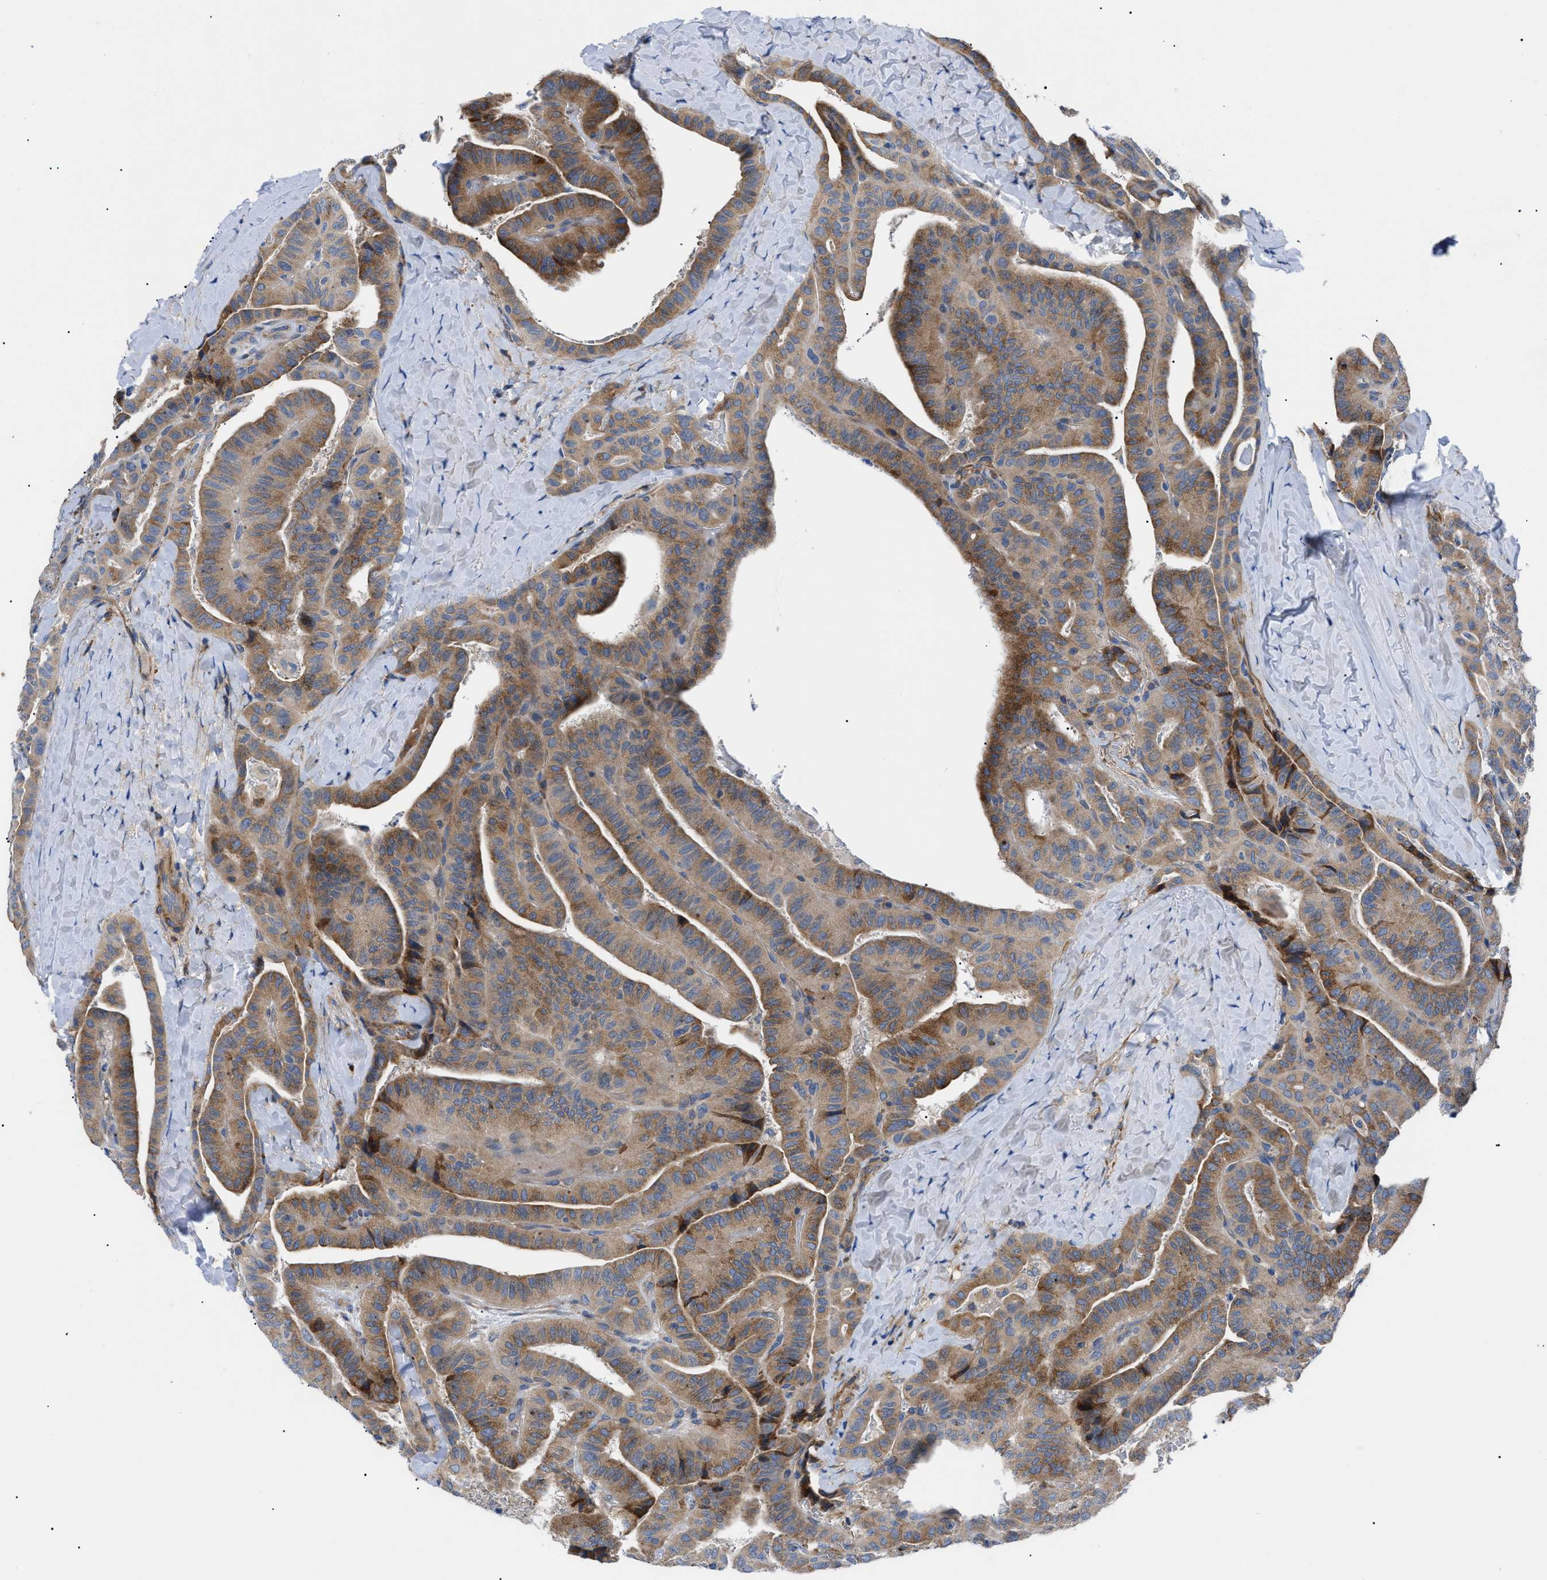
{"staining": {"intensity": "moderate", "quantity": ">75%", "location": "cytoplasmic/membranous"}, "tissue": "thyroid cancer", "cell_type": "Tumor cells", "image_type": "cancer", "snomed": [{"axis": "morphology", "description": "Papillary adenocarcinoma, NOS"}, {"axis": "topography", "description": "Thyroid gland"}], "caption": "The immunohistochemical stain highlights moderate cytoplasmic/membranous positivity in tumor cells of thyroid cancer tissue.", "gene": "HSPB8", "patient": {"sex": "male", "age": 77}}